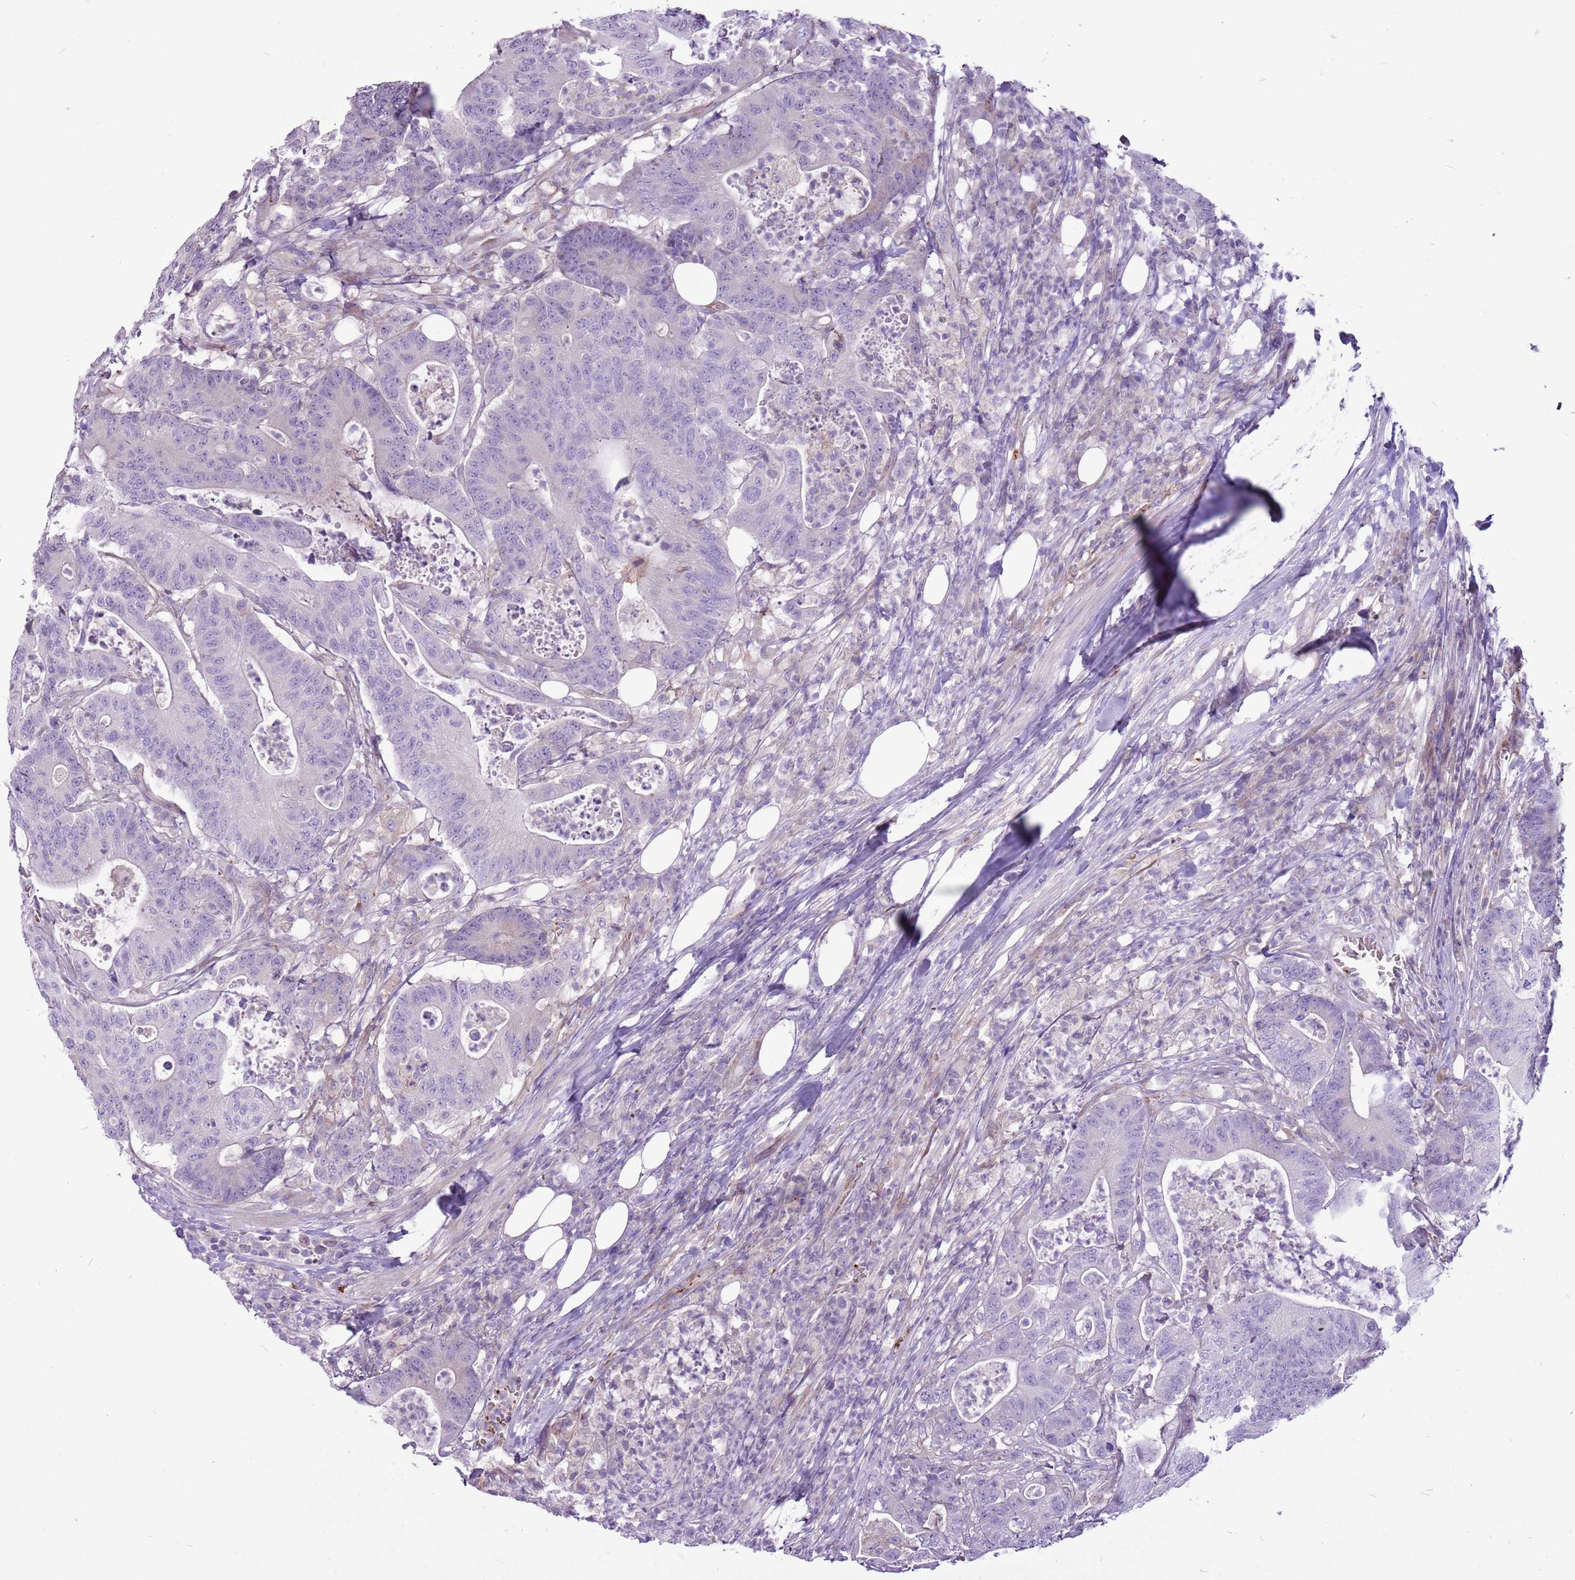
{"staining": {"intensity": "negative", "quantity": "none", "location": "none"}, "tissue": "colorectal cancer", "cell_type": "Tumor cells", "image_type": "cancer", "snomed": [{"axis": "morphology", "description": "Adenocarcinoma, NOS"}, {"axis": "topography", "description": "Colon"}], "caption": "Tumor cells are negative for brown protein staining in colorectal cancer (adenocarcinoma).", "gene": "CHAC2", "patient": {"sex": "female", "age": 84}}